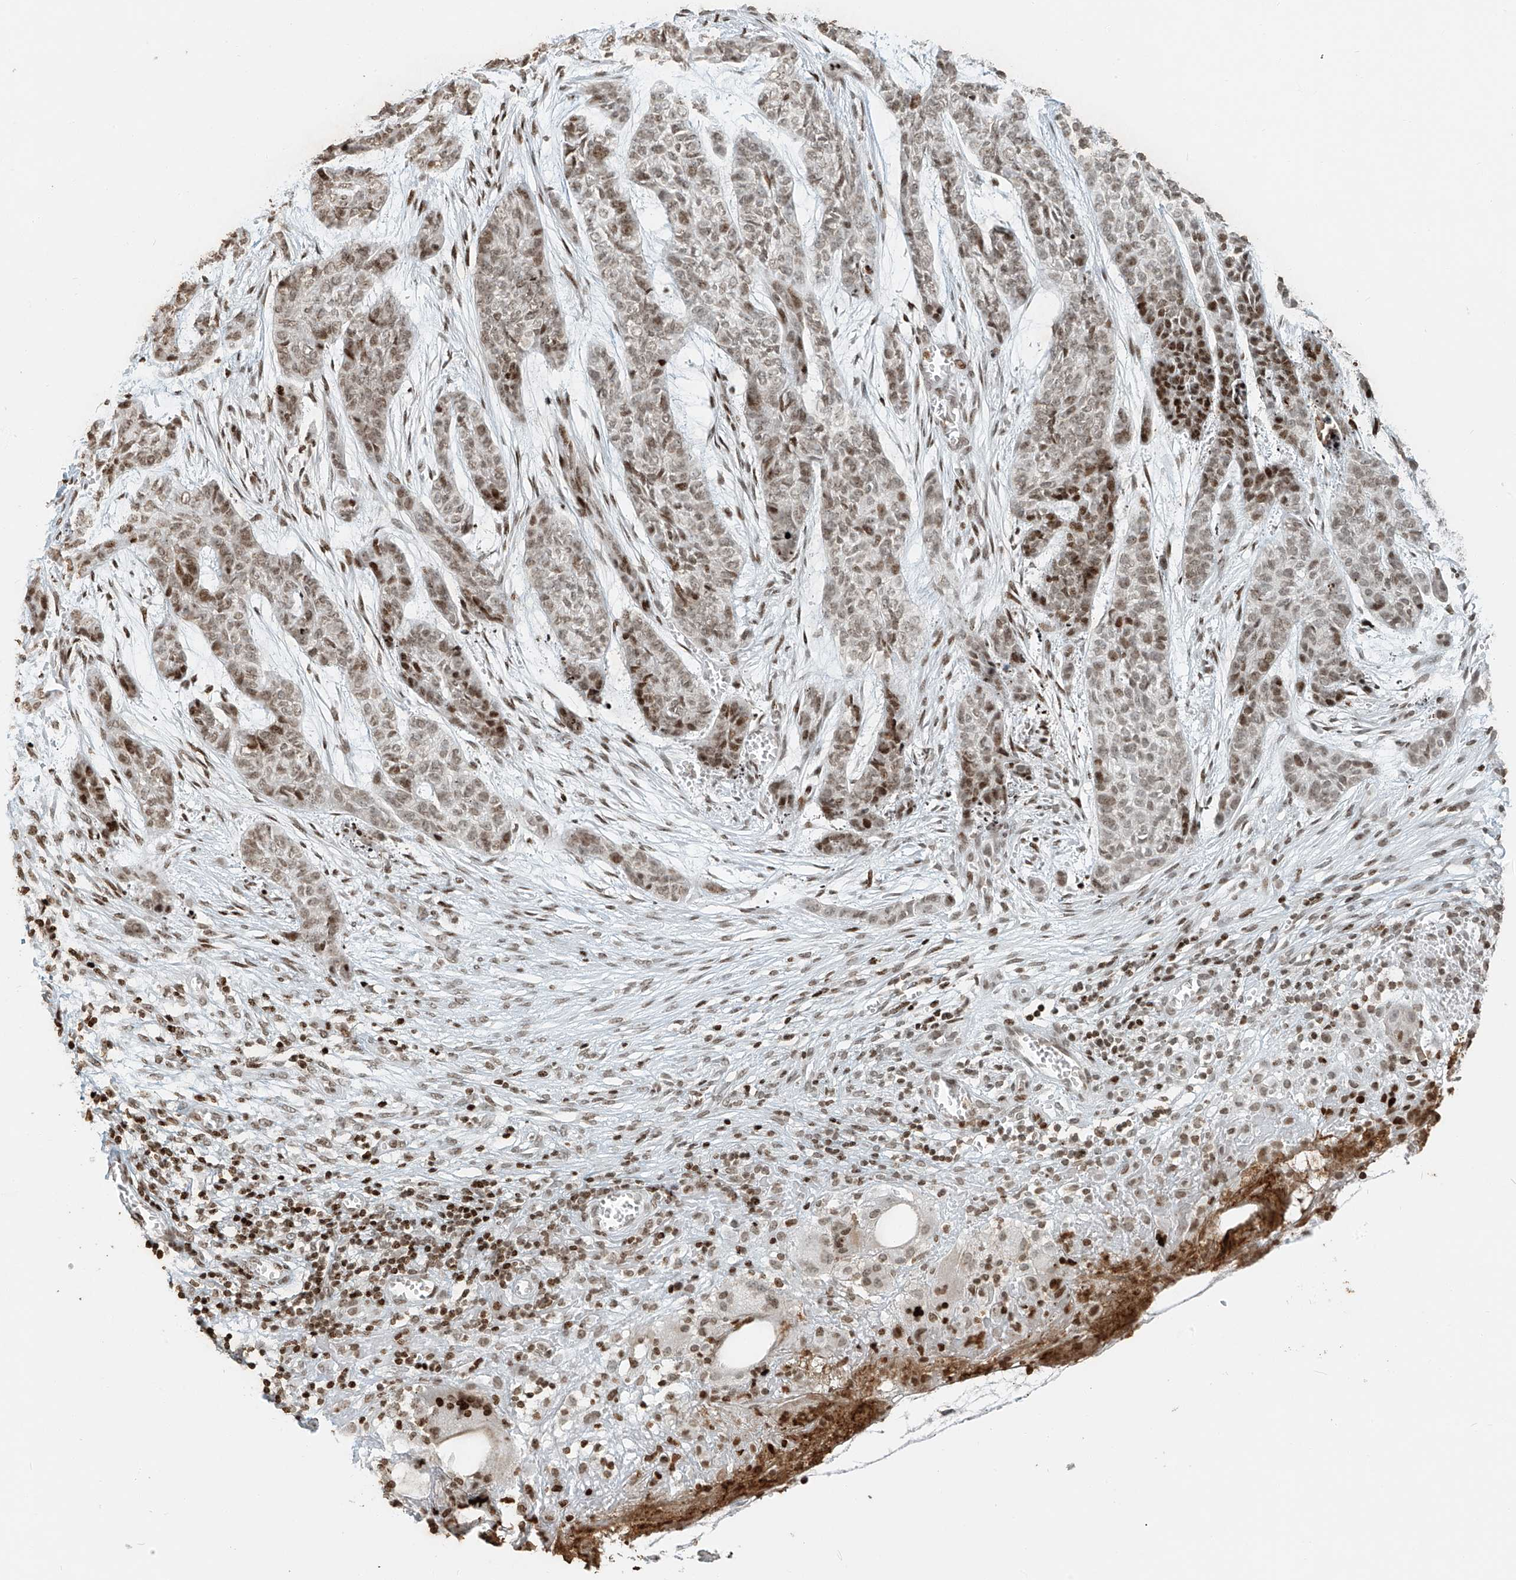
{"staining": {"intensity": "moderate", "quantity": ">75%", "location": "nuclear"}, "tissue": "skin cancer", "cell_type": "Tumor cells", "image_type": "cancer", "snomed": [{"axis": "morphology", "description": "Basal cell carcinoma"}, {"axis": "topography", "description": "Skin"}], "caption": "IHC histopathology image of skin basal cell carcinoma stained for a protein (brown), which reveals medium levels of moderate nuclear expression in approximately >75% of tumor cells.", "gene": "C17orf58", "patient": {"sex": "female", "age": 64}}